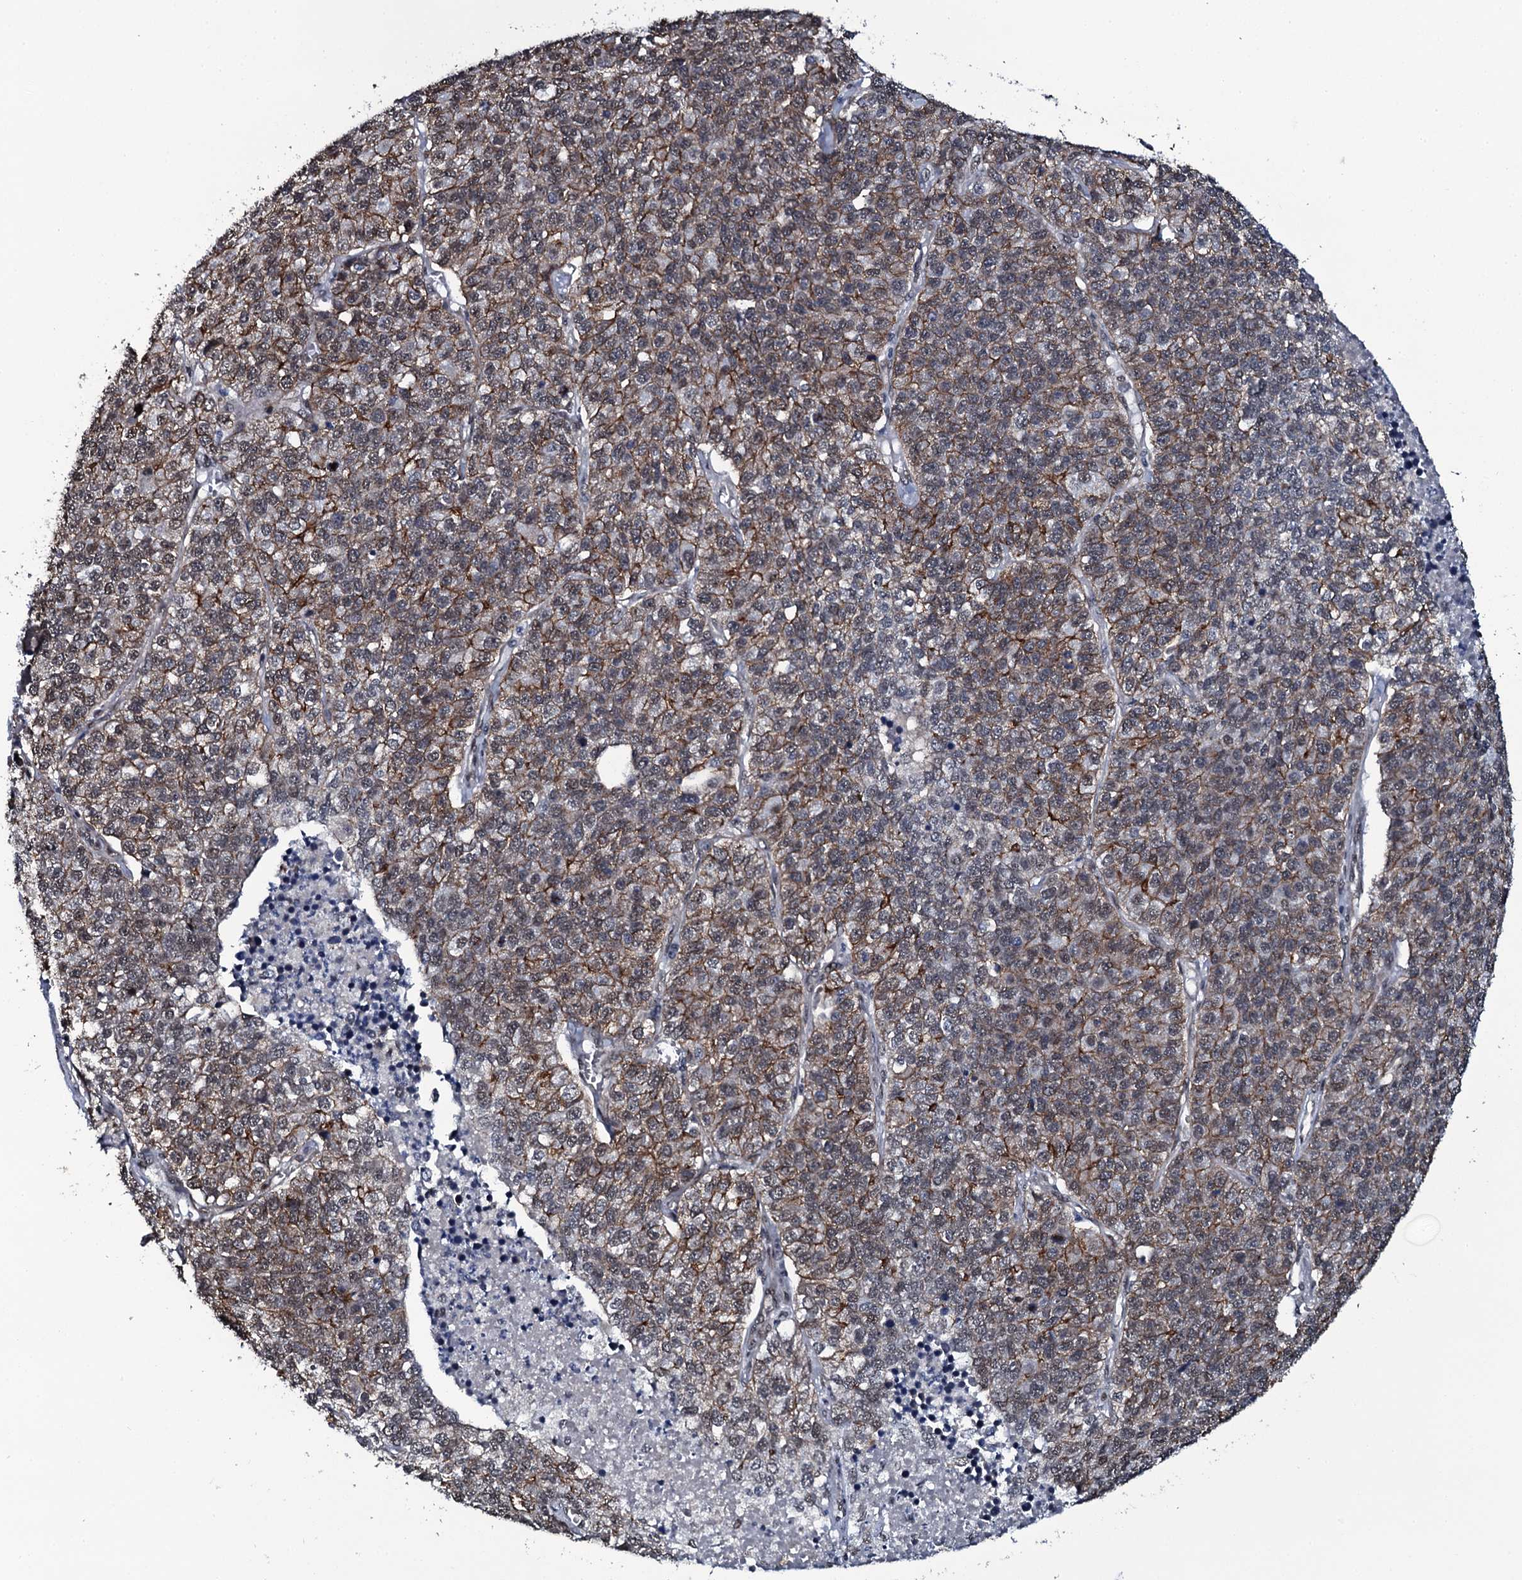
{"staining": {"intensity": "moderate", "quantity": "25%-75%", "location": "cytoplasmic/membranous,nuclear"}, "tissue": "lung cancer", "cell_type": "Tumor cells", "image_type": "cancer", "snomed": [{"axis": "morphology", "description": "Adenocarcinoma, NOS"}, {"axis": "topography", "description": "Lung"}], "caption": "Lung adenocarcinoma stained with a brown dye demonstrates moderate cytoplasmic/membranous and nuclear positive staining in approximately 25%-75% of tumor cells.", "gene": "SH2D4B", "patient": {"sex": "male", "age": 49}}